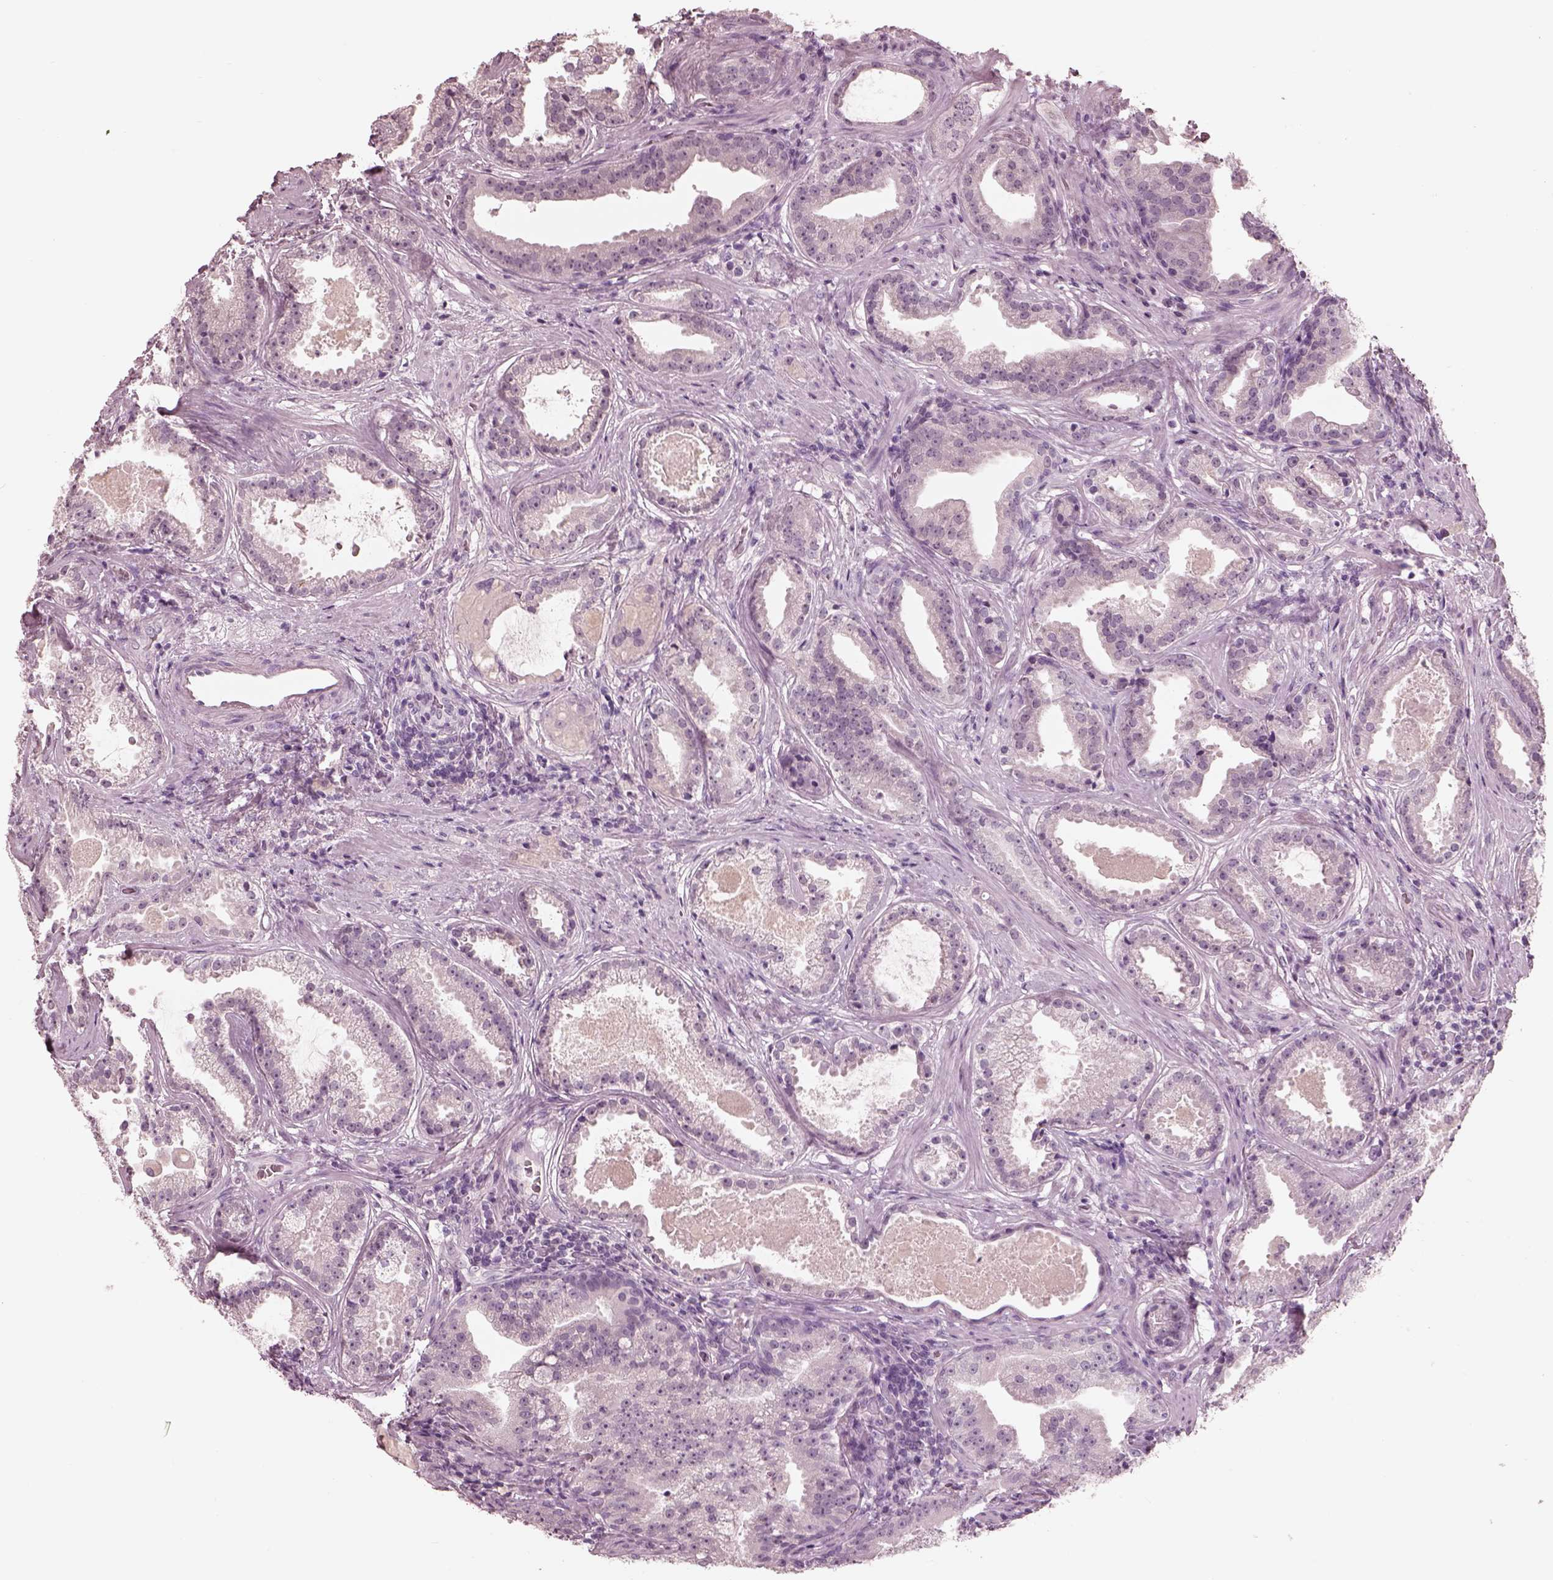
{"staining": {"intensity": "negative", "quantity": "none", "location": "none"}, "tissue": "prostate cancer", "cell_type": "Tumor cells", "image_type": "cancer", "snomed": [{"axis": "morphology", "description": "Adenocarcinoma, NOS"}, {"axis": "morphology", "description": "Adenocarcinoma, High grade"}, {"axis": "topography", "description": "Prostate"}], "caption": "The micrograph shows no significant expression in tumor cells of prostate cancer (high-grade adenocarcinoma).", "gene": "GARIN4", "patient": {"sex": "male", "age": 64}}